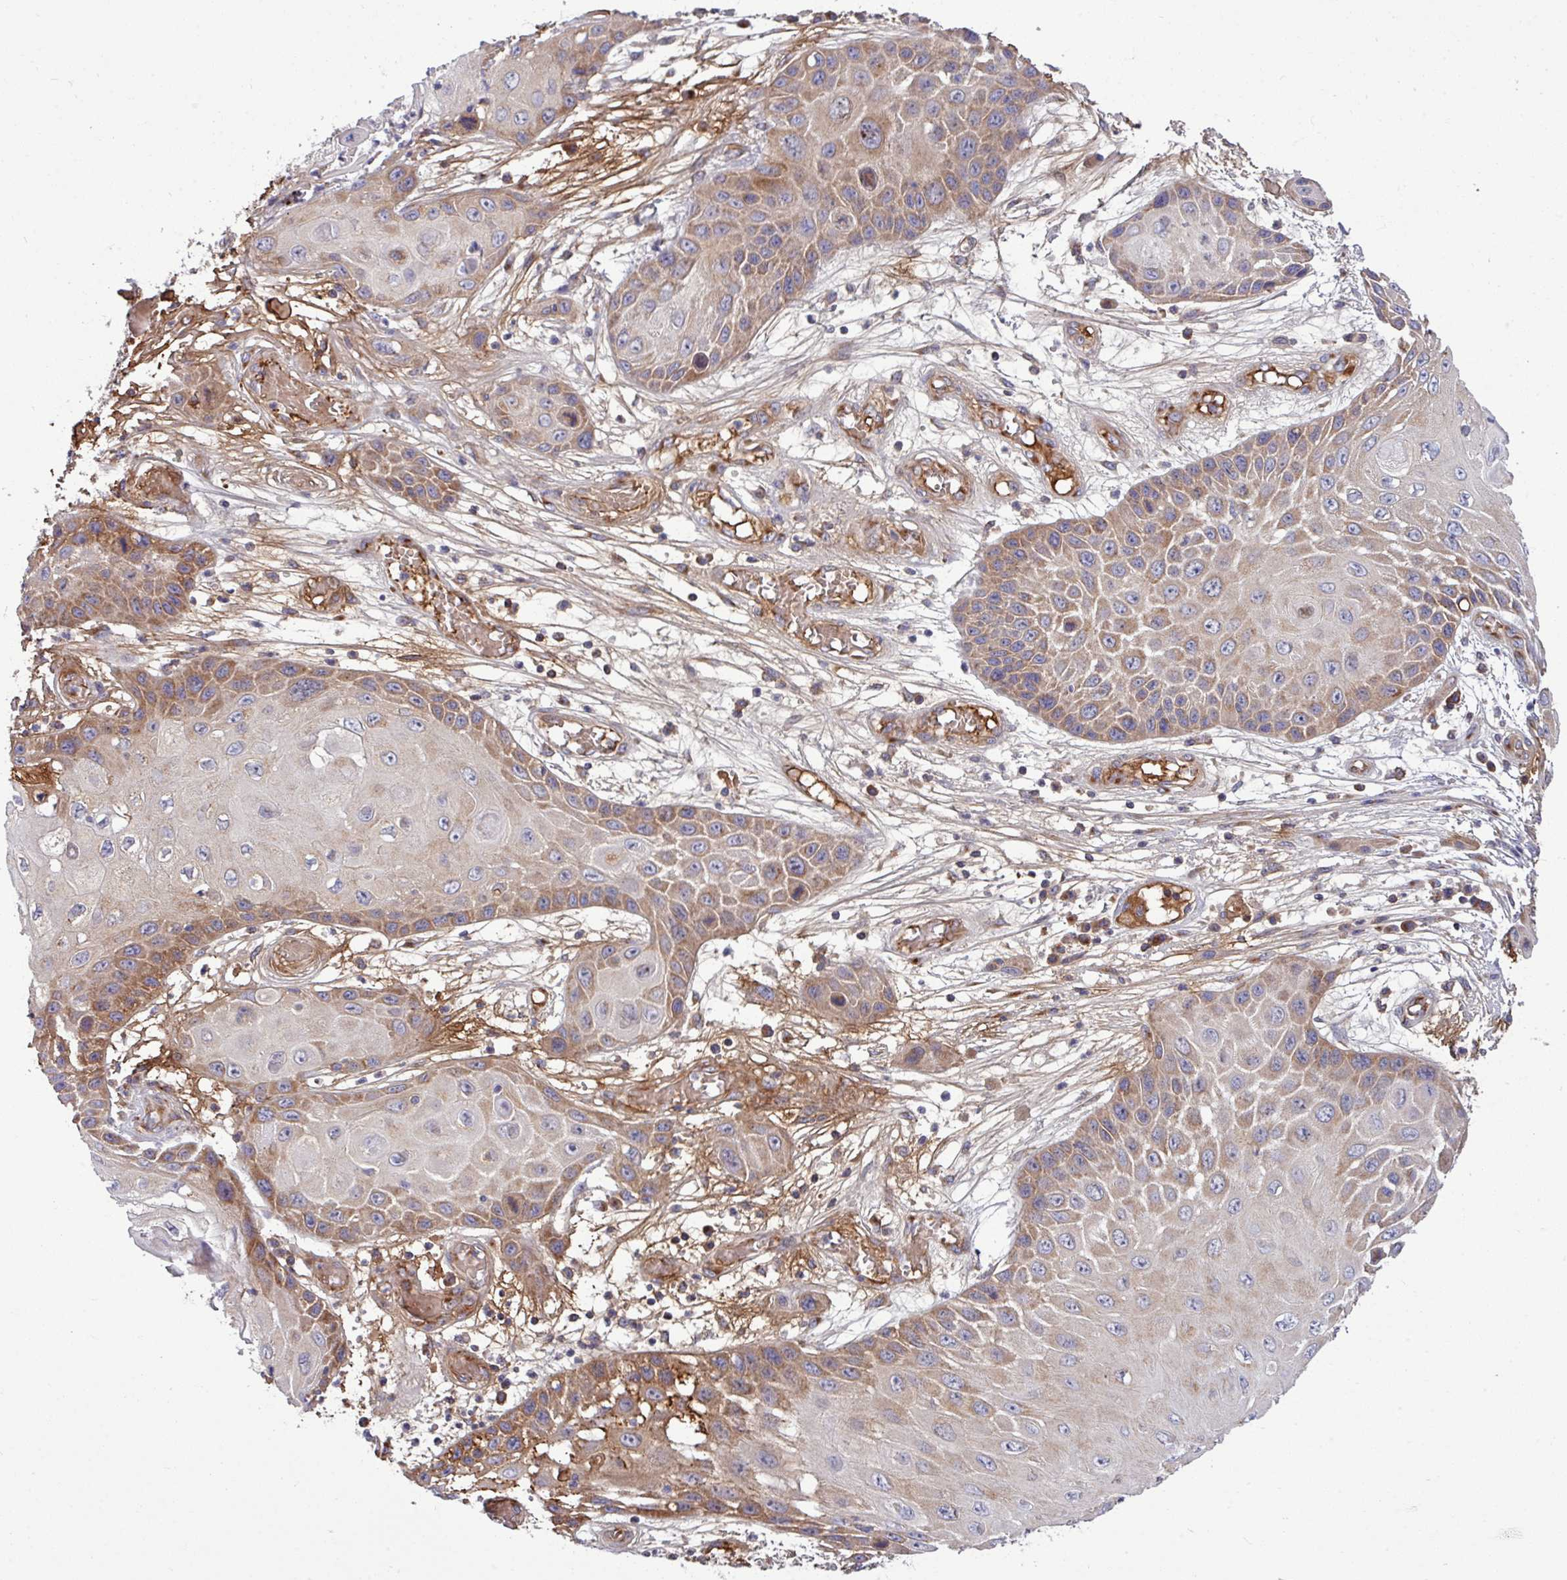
{"staining": {"intensity": "moderate", "quantity": "25%-75%", "location": "cytoplasmic/membranous"}, "tissue": "skin cancer", "cell_type": "Tumor cells", "image_type": "cancer", "snomed": [{"axis": "morphology", "description": "Squamous cell carcinoma, NOS"}, {"axis": "topography", "description": "Skin"}, {"axis": "topography", "description": "Vulva"}], "caption": "Human squamous cell carcinoma (skin) stained with a brown dye displays moderate cytoplasmic/membranous positive staining in approximately 25%-75% of tumor cells.", "gene": "LSM12", "patient": {"sex": "female", "age": 44}}